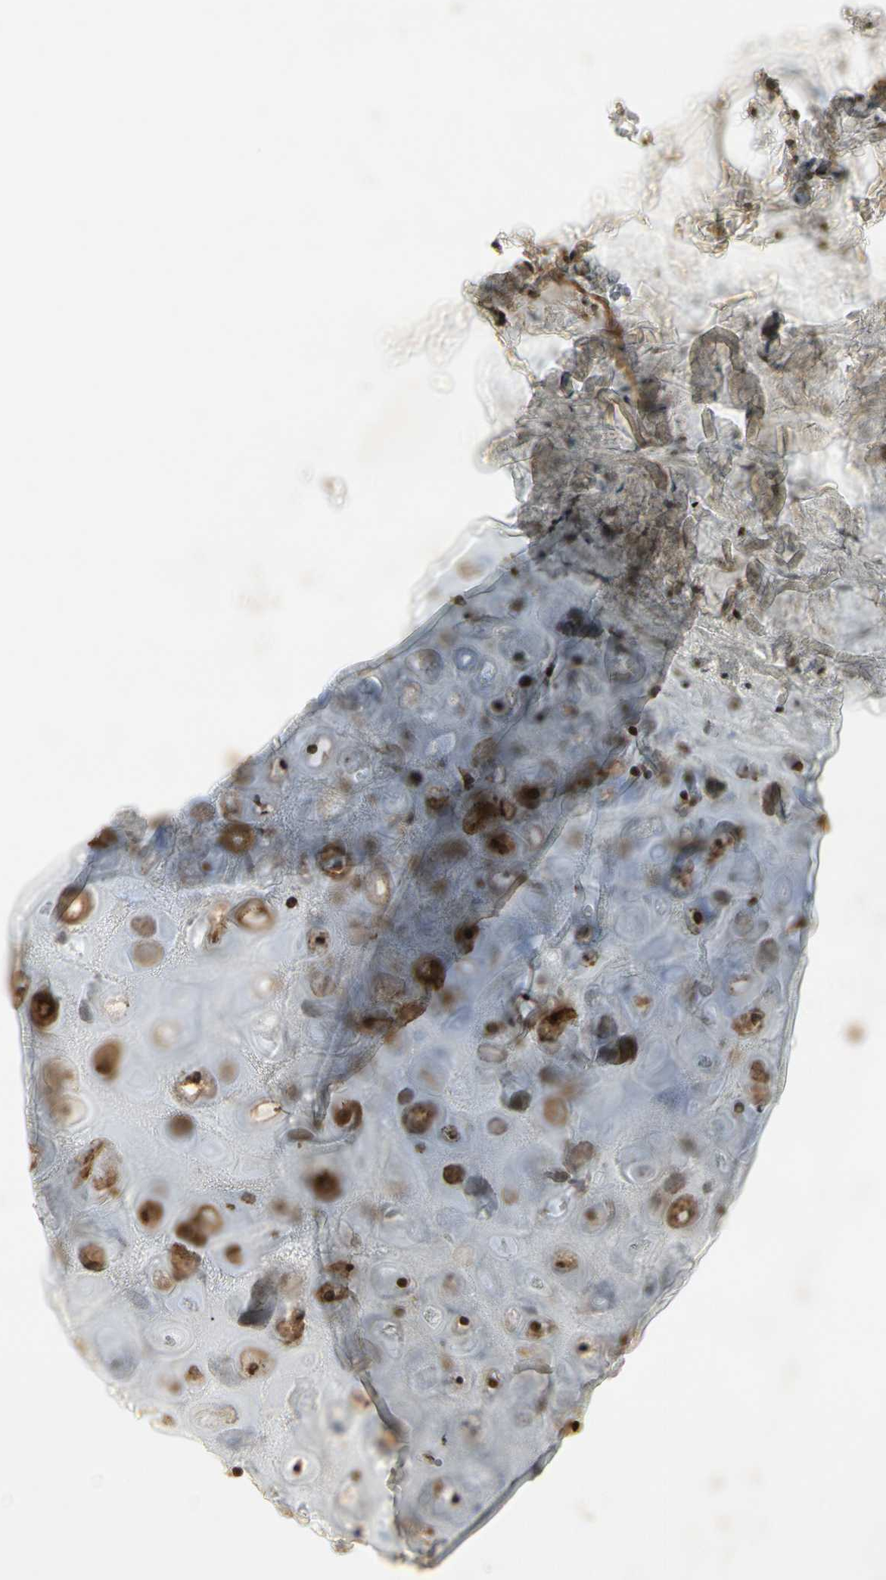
{"staining": {"intensity": "moderate", "quantity": ">75%", "location": "cytoplasmic/membranous,nuclear"}, "tissue": "adipose tissue", "cell_type": "Adipocytes", "image_type": "normal", "snomed": [{"axis": "morphology", "description": "Normal tissue, NOS"}, {"axis": "topography", "description": "Cartilage tissue"}, {"axis": "topography", "description": "Bronchus"}], "caption": "Adipocytes reveal medium levels of moderate cytoplasmic/membranous,nuclear staining in about >75% of cells in benign adipose tissue. The protein is shown in brown color, while the nuclei are stained blue.", "gene": "CDK11A", "patient": {"sex": "female", "age": 73}}